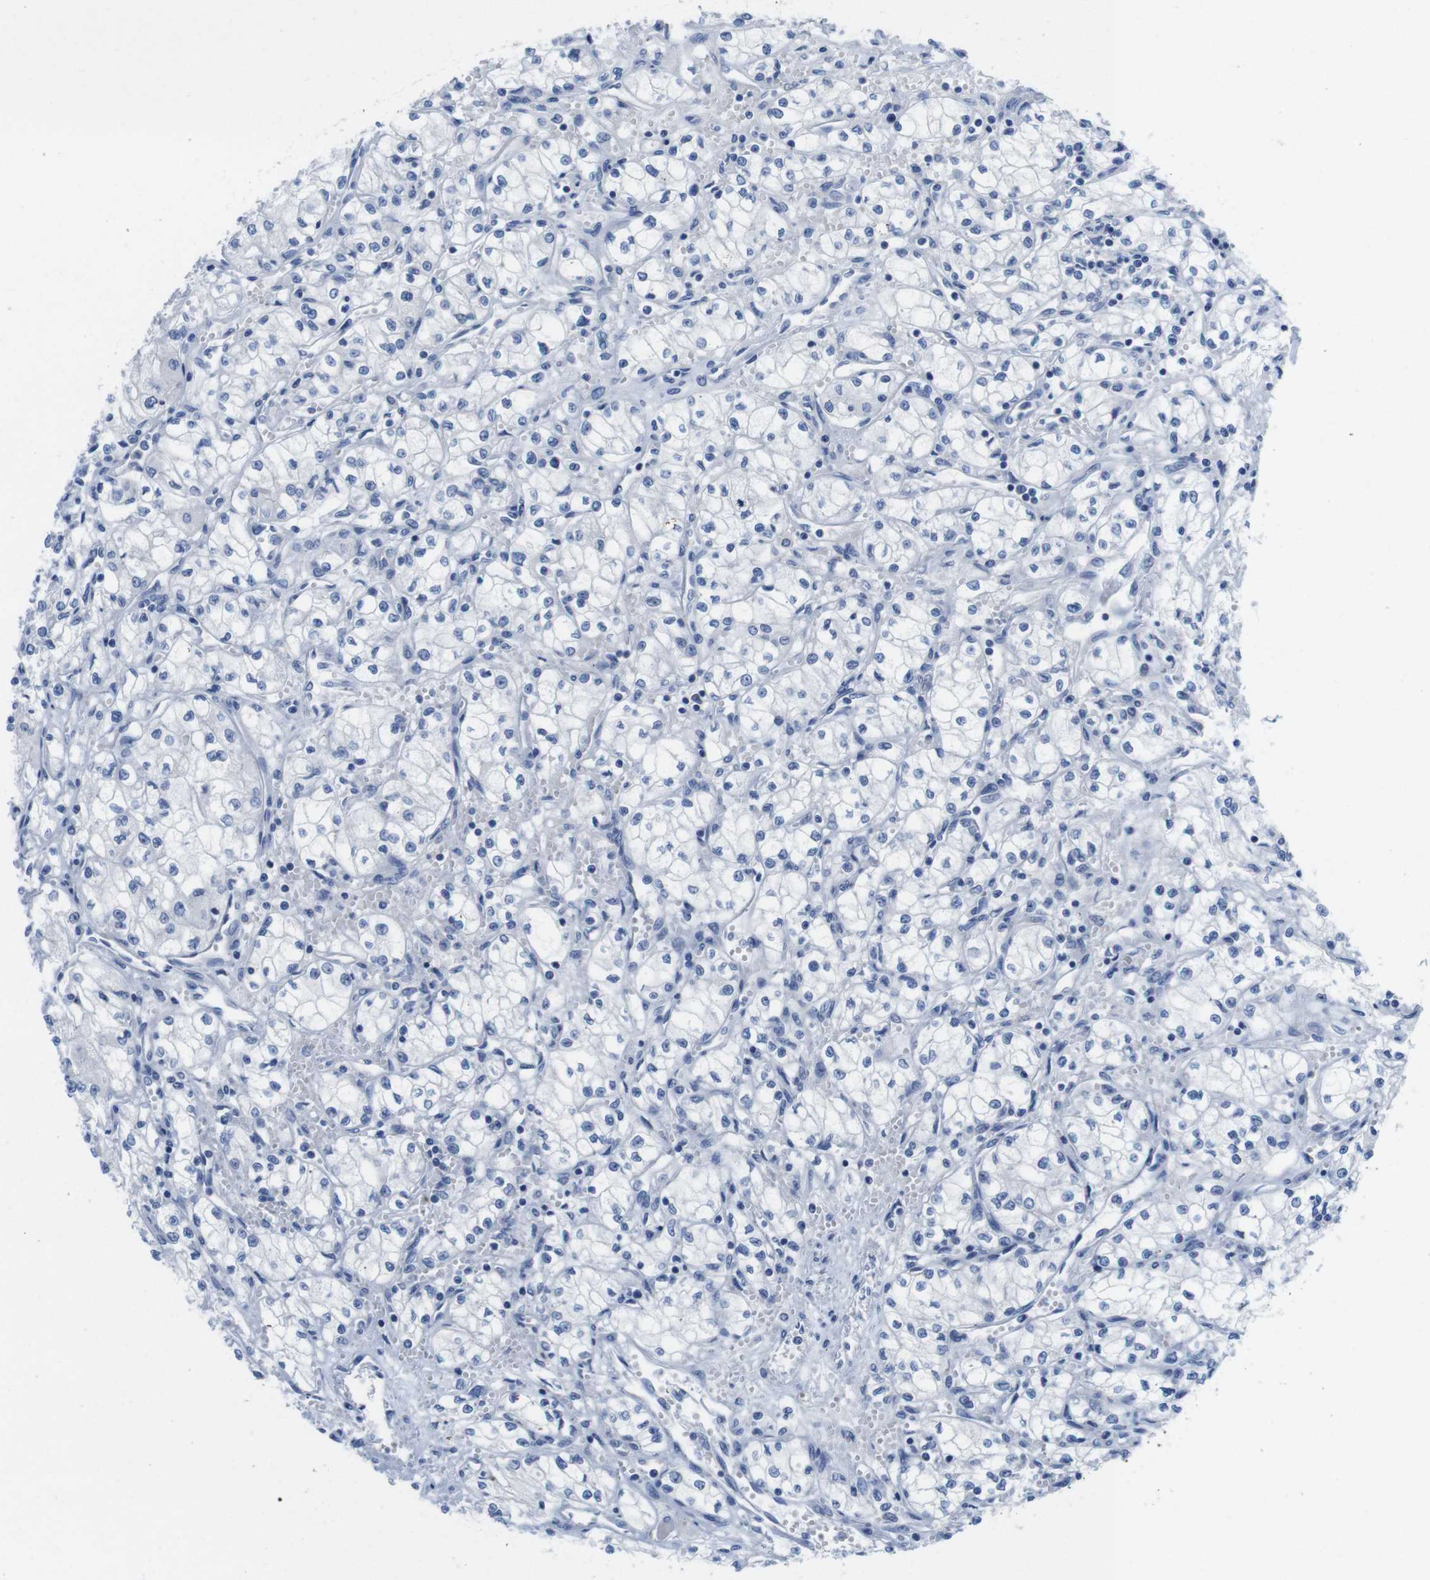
{"staining": {"intensity": "negative", "quantity": "none", "location": "none"}, "tissue": "renal cancer", "cell_type": "Tumor cells", "image_type": "cancer", "snomed": [{"axis": "morphology", "description": "Normal tissue, NOS"}, {"axis": "morphology", "description": "Adenocarcinoma, NOS"}, {"axis": "topography", "description": "Kidney"}], "caption": "An immunohistochemistry (IHC) histopathology image of renal cancer (adenocarcinoma) is shown. There is no staining in tumor cells of renal cancer (adenocarcinoma).", "gene": "SCRIB", "patient": {"sex": "male", "age": 59}}